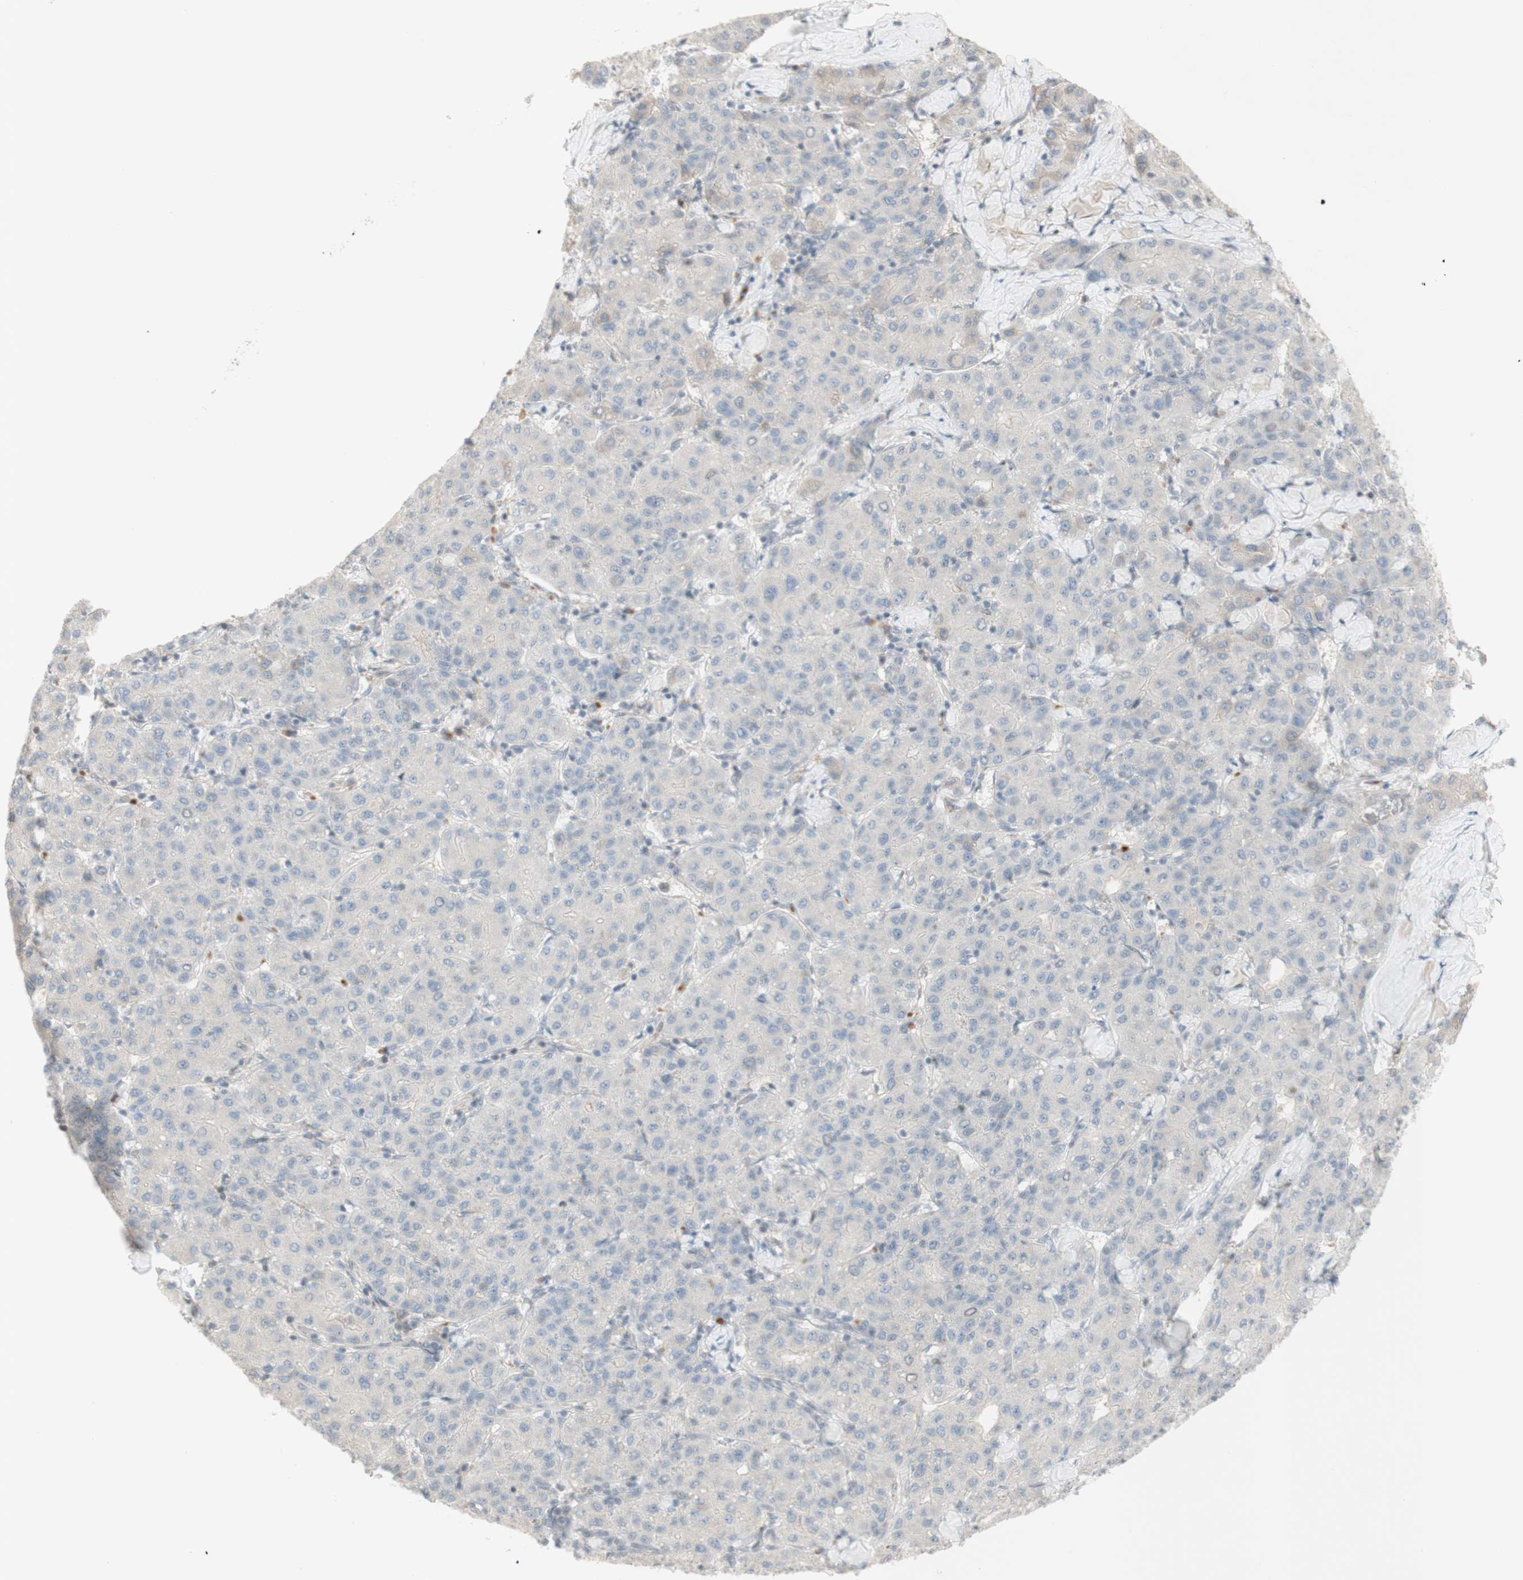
{"staining": {"intensity": "negative", "quantity": "none", "location": "none"}, "tissue": "liver cancer", "cell_type": "Tumor cells", "image_type": "cancer", "snomed": [{"axis": "morphology", "description": "Carcinoma, Hepatocellular, NOS"}, {"axis": "topography", "description": "Liver"}], "caption": "Human hepatocellular carcinoma (liver) stained for a protein using immunohistochemistry reveals no staining in tumor cells.", "gene": "PLCD4", "patient": {"sex": "male", "age": 65}}